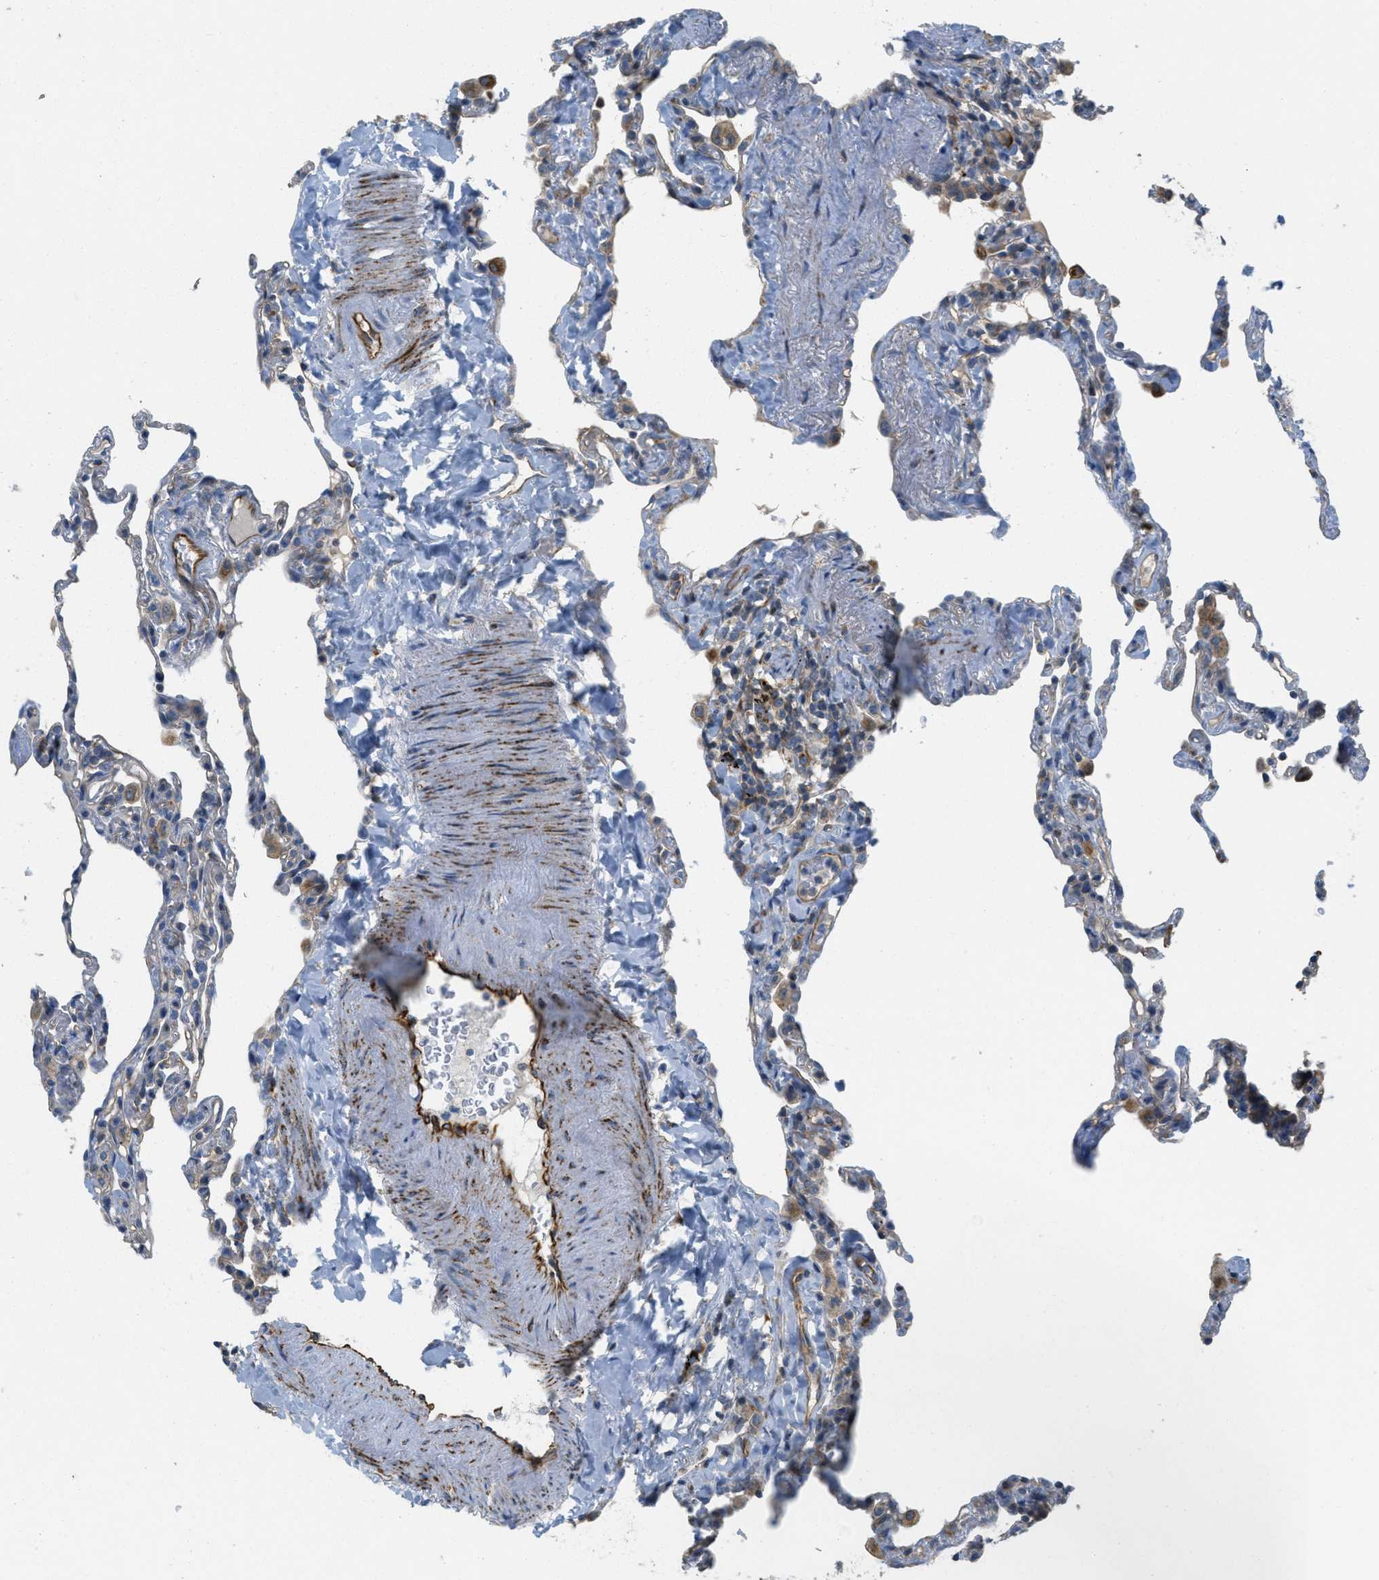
{"staining": {"intensity": "negative", "quantity": "none", "location": "none"}, "tissue": "lung", "cell_type": "Alveolar cells", "image_type": "normal", "snomed": [{"axis": "morphology", "description": "Normal tissue, NOS"}, {"axis": "topography", "description": "Lung"}], "caption": "A micrograph of human lung is negative for staining in alveolar cells. (IHC, brightfield microscopy, high magnification).", "gene": "BTN3A1", "patient": {"sex": "male", "age": 59}}